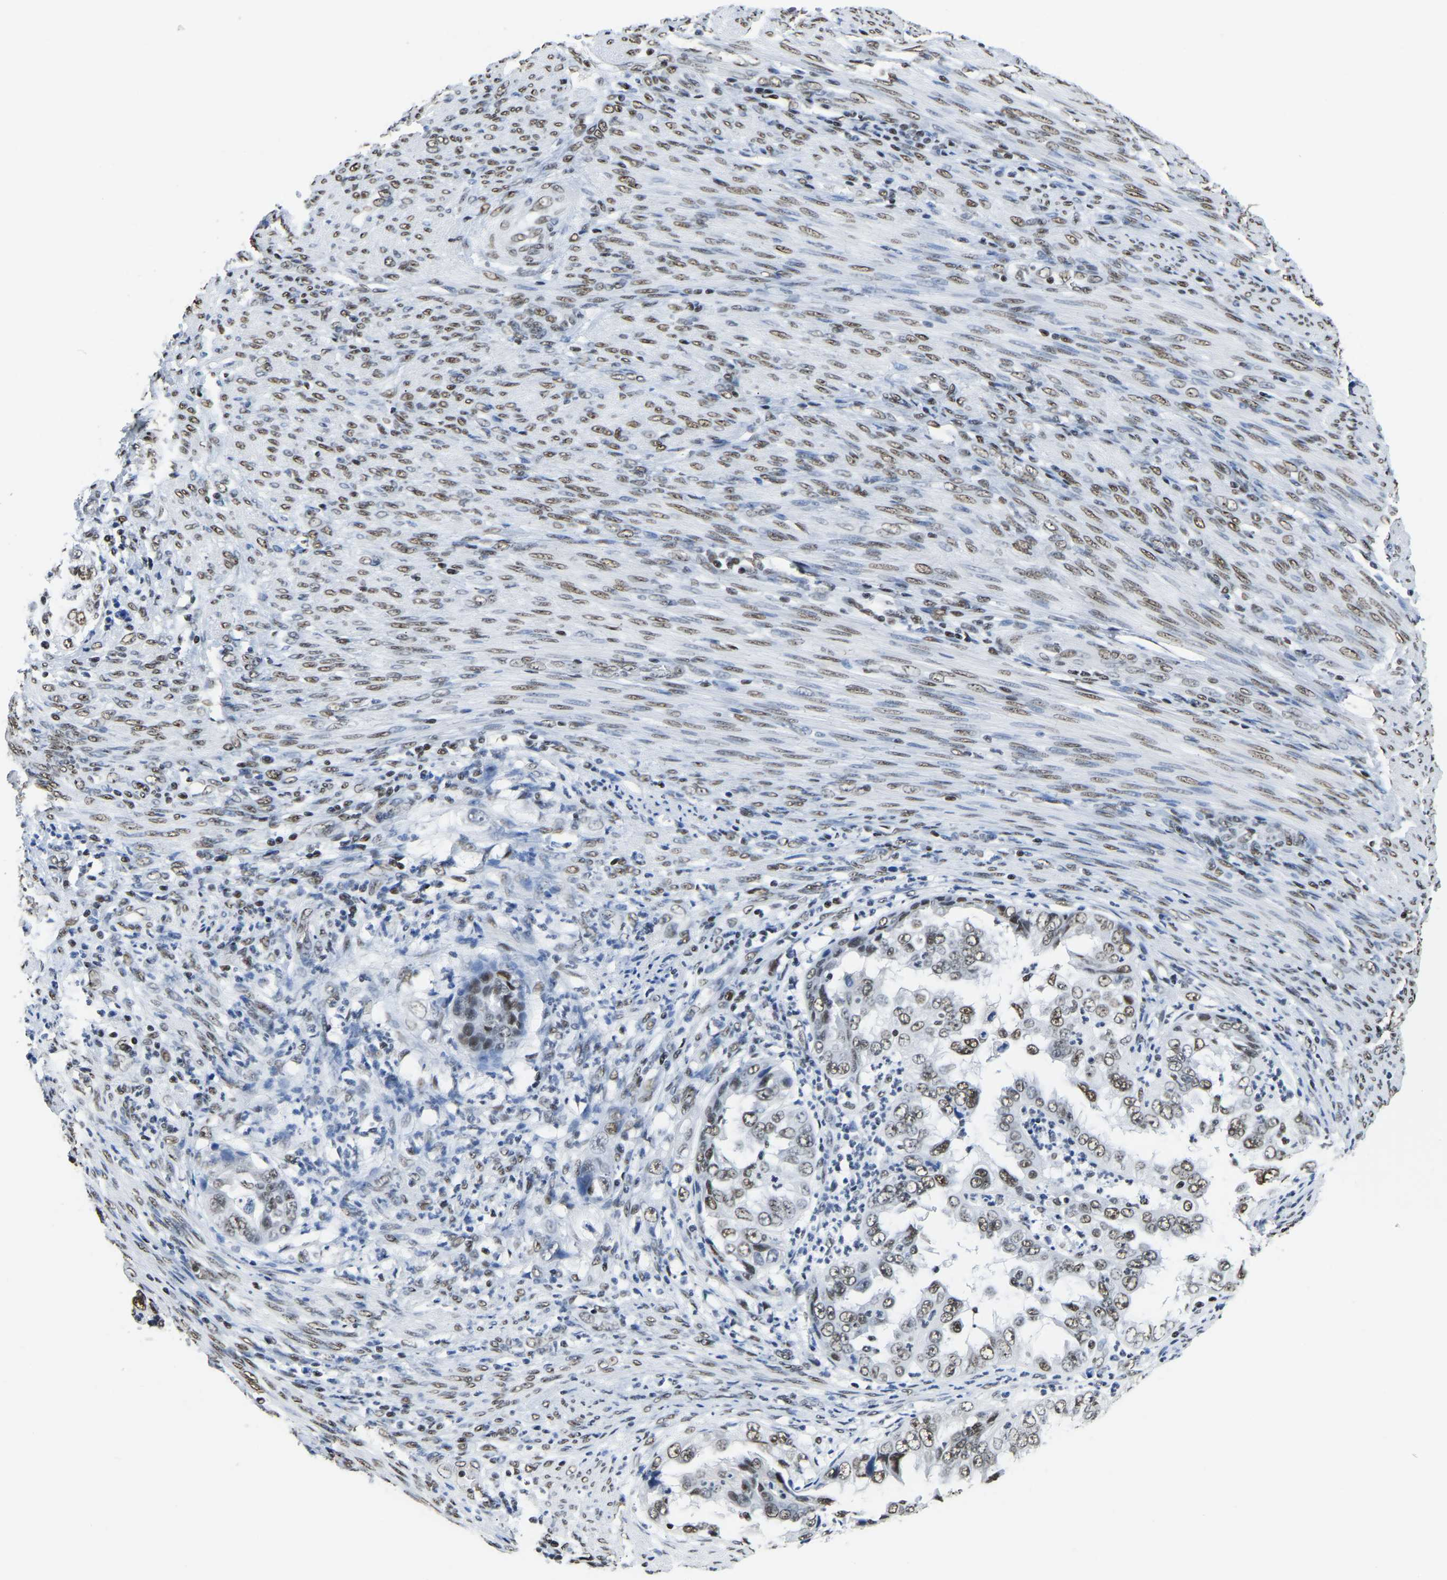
{"staining": {"intensity": "moderate", "quantity": ">75%", "location": "nuclear"}, "tissue": "endometrial cancer", "cell_type": "Tumor cells", "image_type": "cancer", "snomed": [{"axis": "morphology", "description": "Adenocarcinoma, NOS"}, {"axis": "topography", "description": "Endometrium"}], "caption": "Endometrial adenocarcinoma stained with DAB immunohistochemistry (IHC) exhibits medium levels of moderate nuclear expression in about >75% of tumor cells.", "gene": "UBA1", "patient": {"sex": "female", "age": 85}}